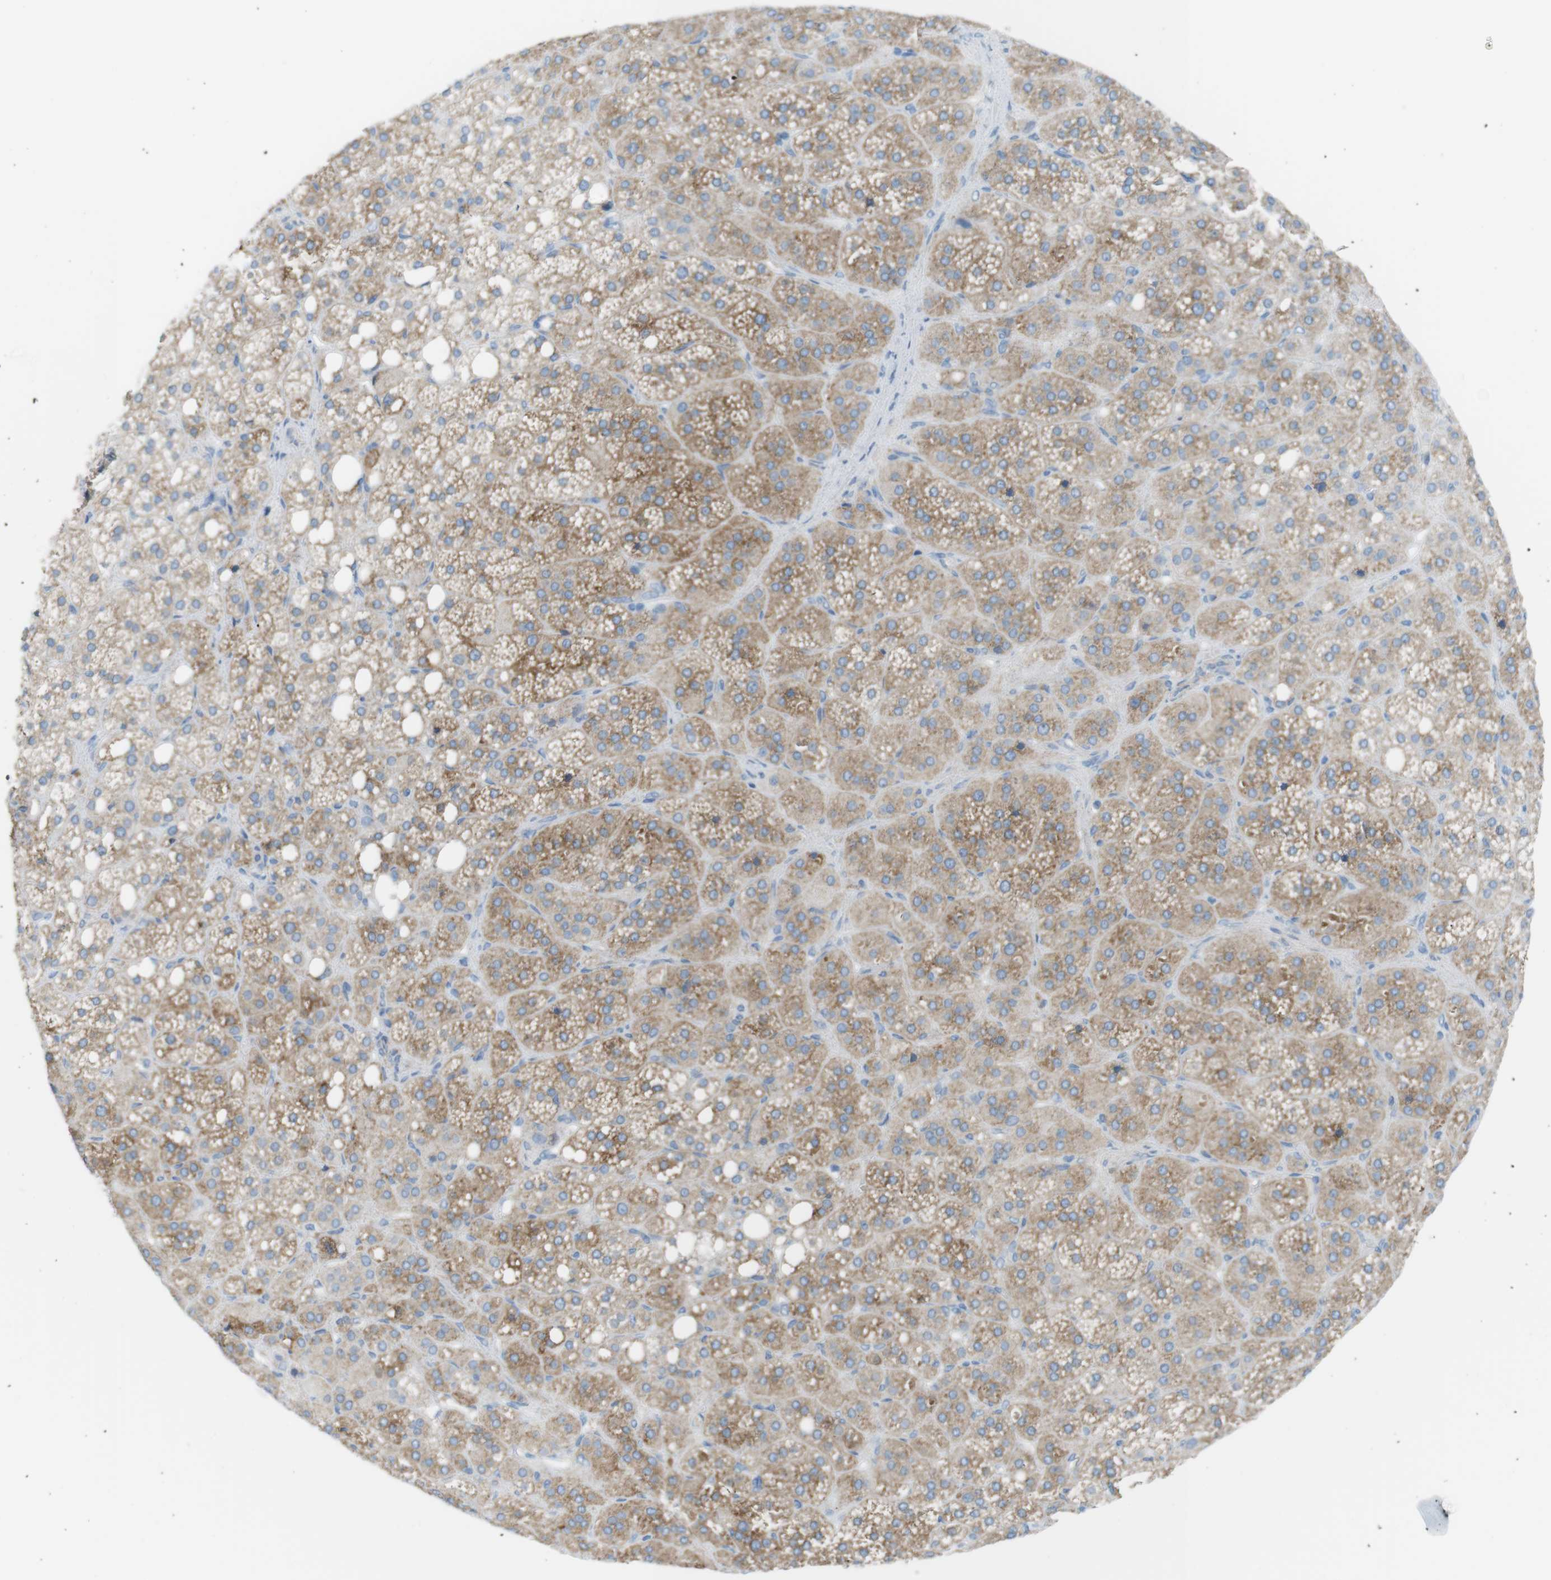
{"staining": {"intensity": "moderate", "quantity": ">75%", "location": "cytoplasmic/membranous"}, "tissue": "adrenal gland", "cell_type": "Glandular cells", "image_type": "normal", "snomed": [{"axis": "morphology", "description": "Normal tissue, NOS"}, {"axis": "topography", "description": "Adrenal gland"}], "caption": "The histopathology image shows immunohistochemical staining of unremarkable adrenal gland. There is moderate cytoplasmic/membranous positivity is identified in approximately >75% of glandular cells.", "gene": "VAMP1", "patient": {"sex": "female", "age": 59}}